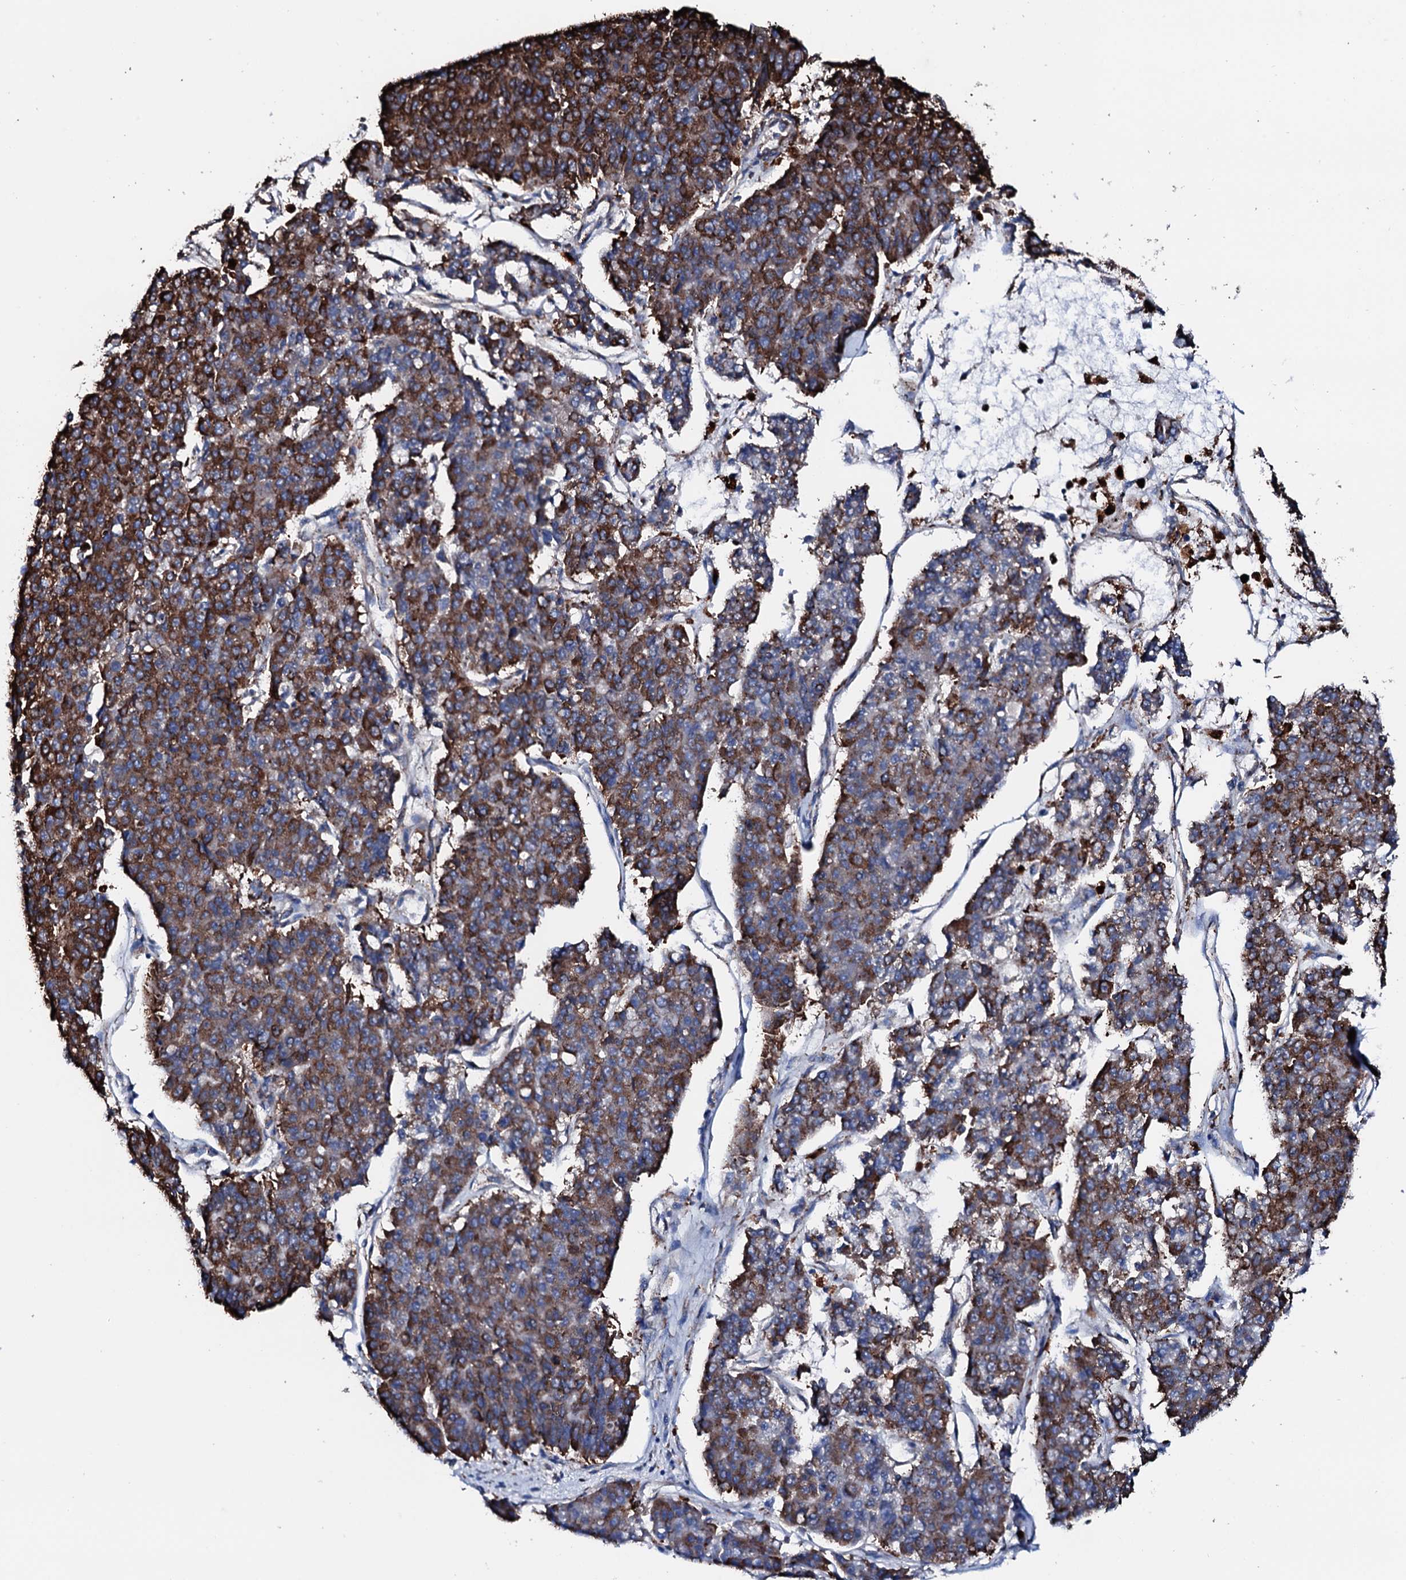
{"staining": {"intensity": "strong", "quantity": "25%-75%", "location": "cytoplasmic/membranous"}, "tissue": "pancreatic cancer", "cell_type": "Tumor cells", "image_type": "cancer", "snomed": [{"axis": "morphology", "description": "Adenocarcinoma, NOS"}, {"axis": "topography", "description": "Pancreas"}], "caption": "Pancreatic cancer stained with DAB (3,3'-diaminobenzidine) immunohistochemistry exhibits high levels of strong cytoplasmic/membranous positivity in about 25%-75% of tumor cells. The staining was performed using DAB (3,3'-diaminobenzidine), with brown indicating positive protein expression. Nuclei are stained blue with hematoxylin.", "gene": "AMDHD1", "patient": {"sex": "male", "age": 50}}